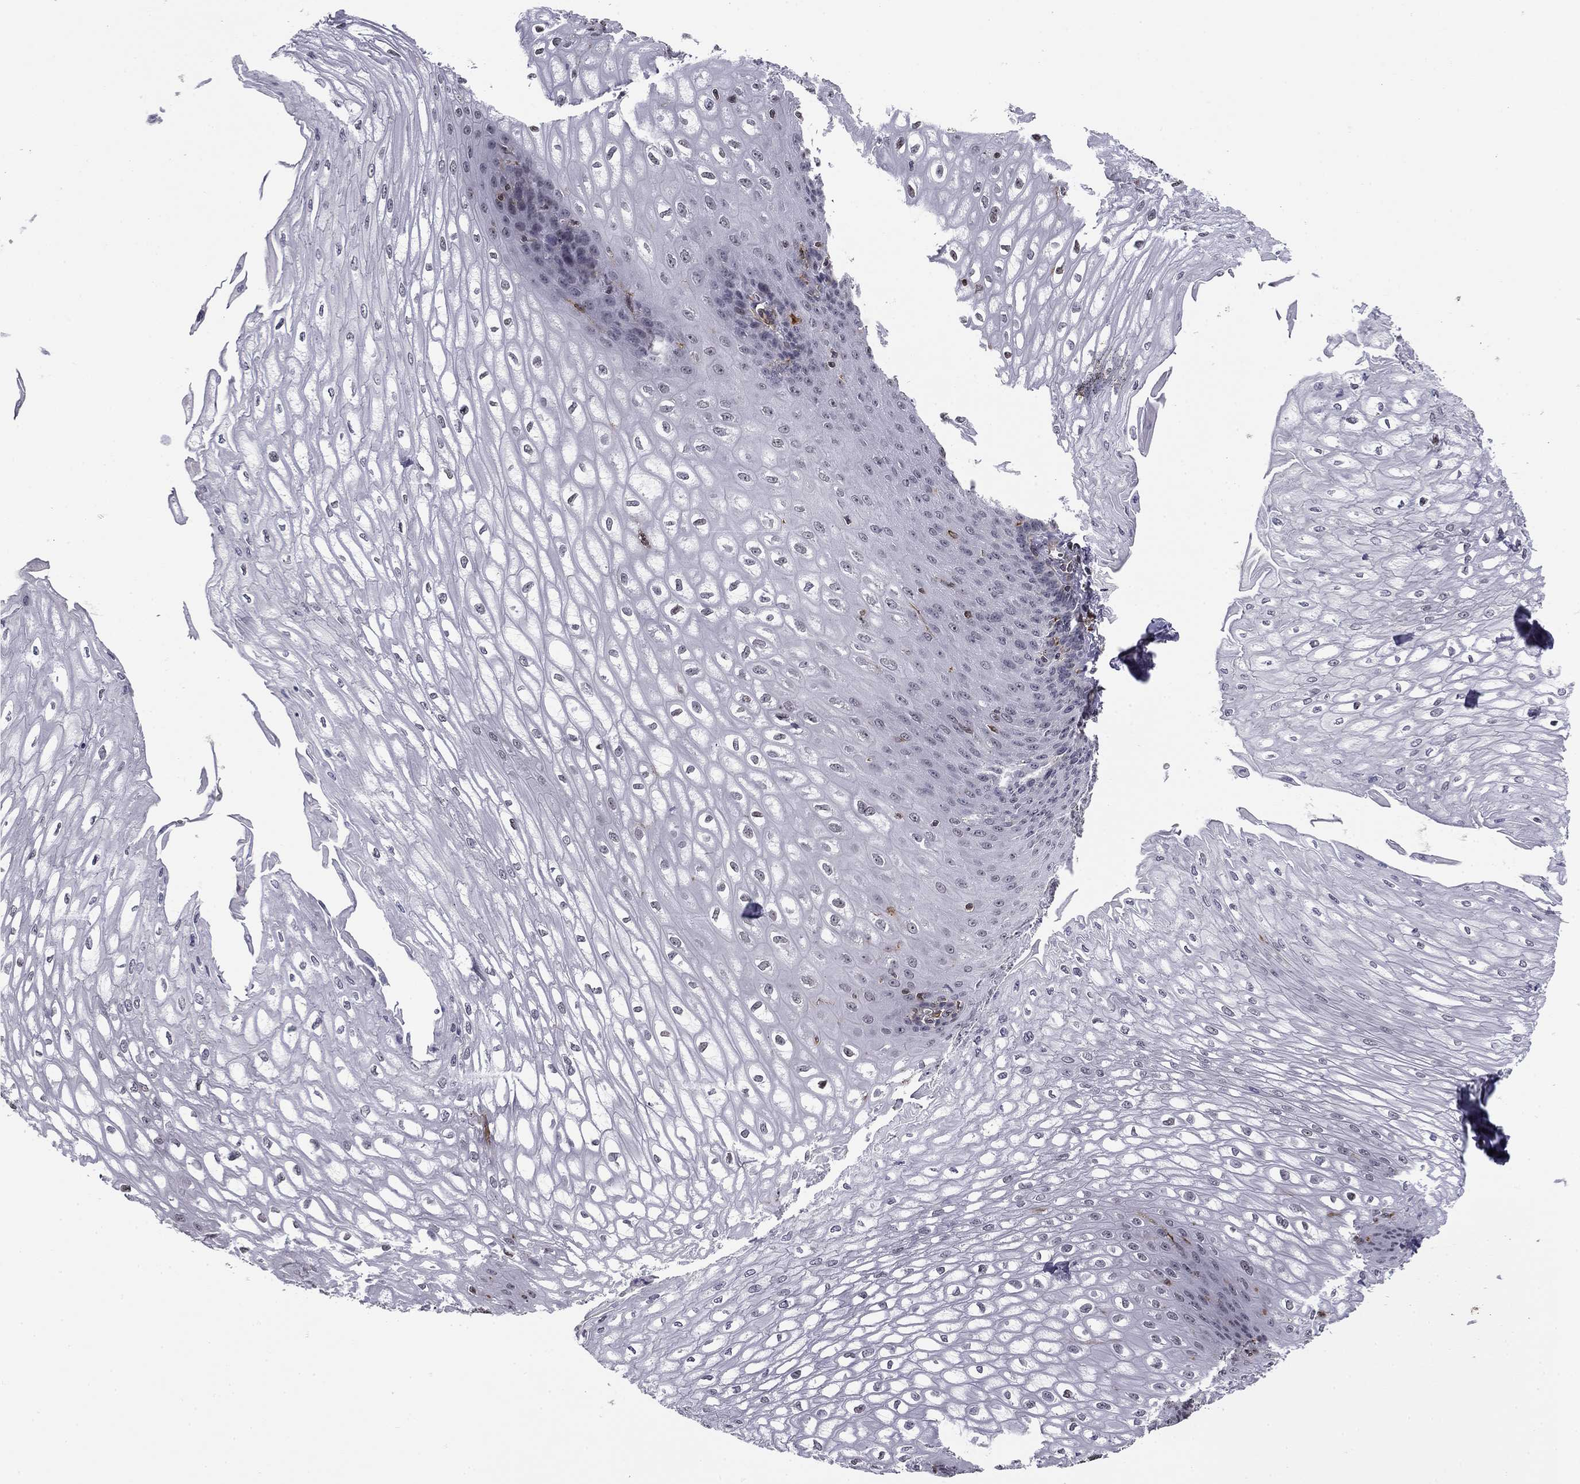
{"staining": {"intensity": "negative", "quantity": "none", "location": "none"}, "tissue": "esophagus", "cell_type": "Squamous epithelial cells", "image_type": "normal", "snomed": [{"axis": "morphology", "description": "Normal tissue, NOS"}, {"axis": "topography", "description": "Esophagus"}], "caption": "Immunohistochemistry (IHC) histopathology image of normal esophagus: human esophagus stained with DAB exhibits no significant protein expression in squamous epithelial cells. (DAB (3,3'-diaminobenzidine) immunohistochemistry visualized using brightfield microscopy, high magnification).", "gene": "PLCB2", "patient": {"sex": "male", "age": 58}}